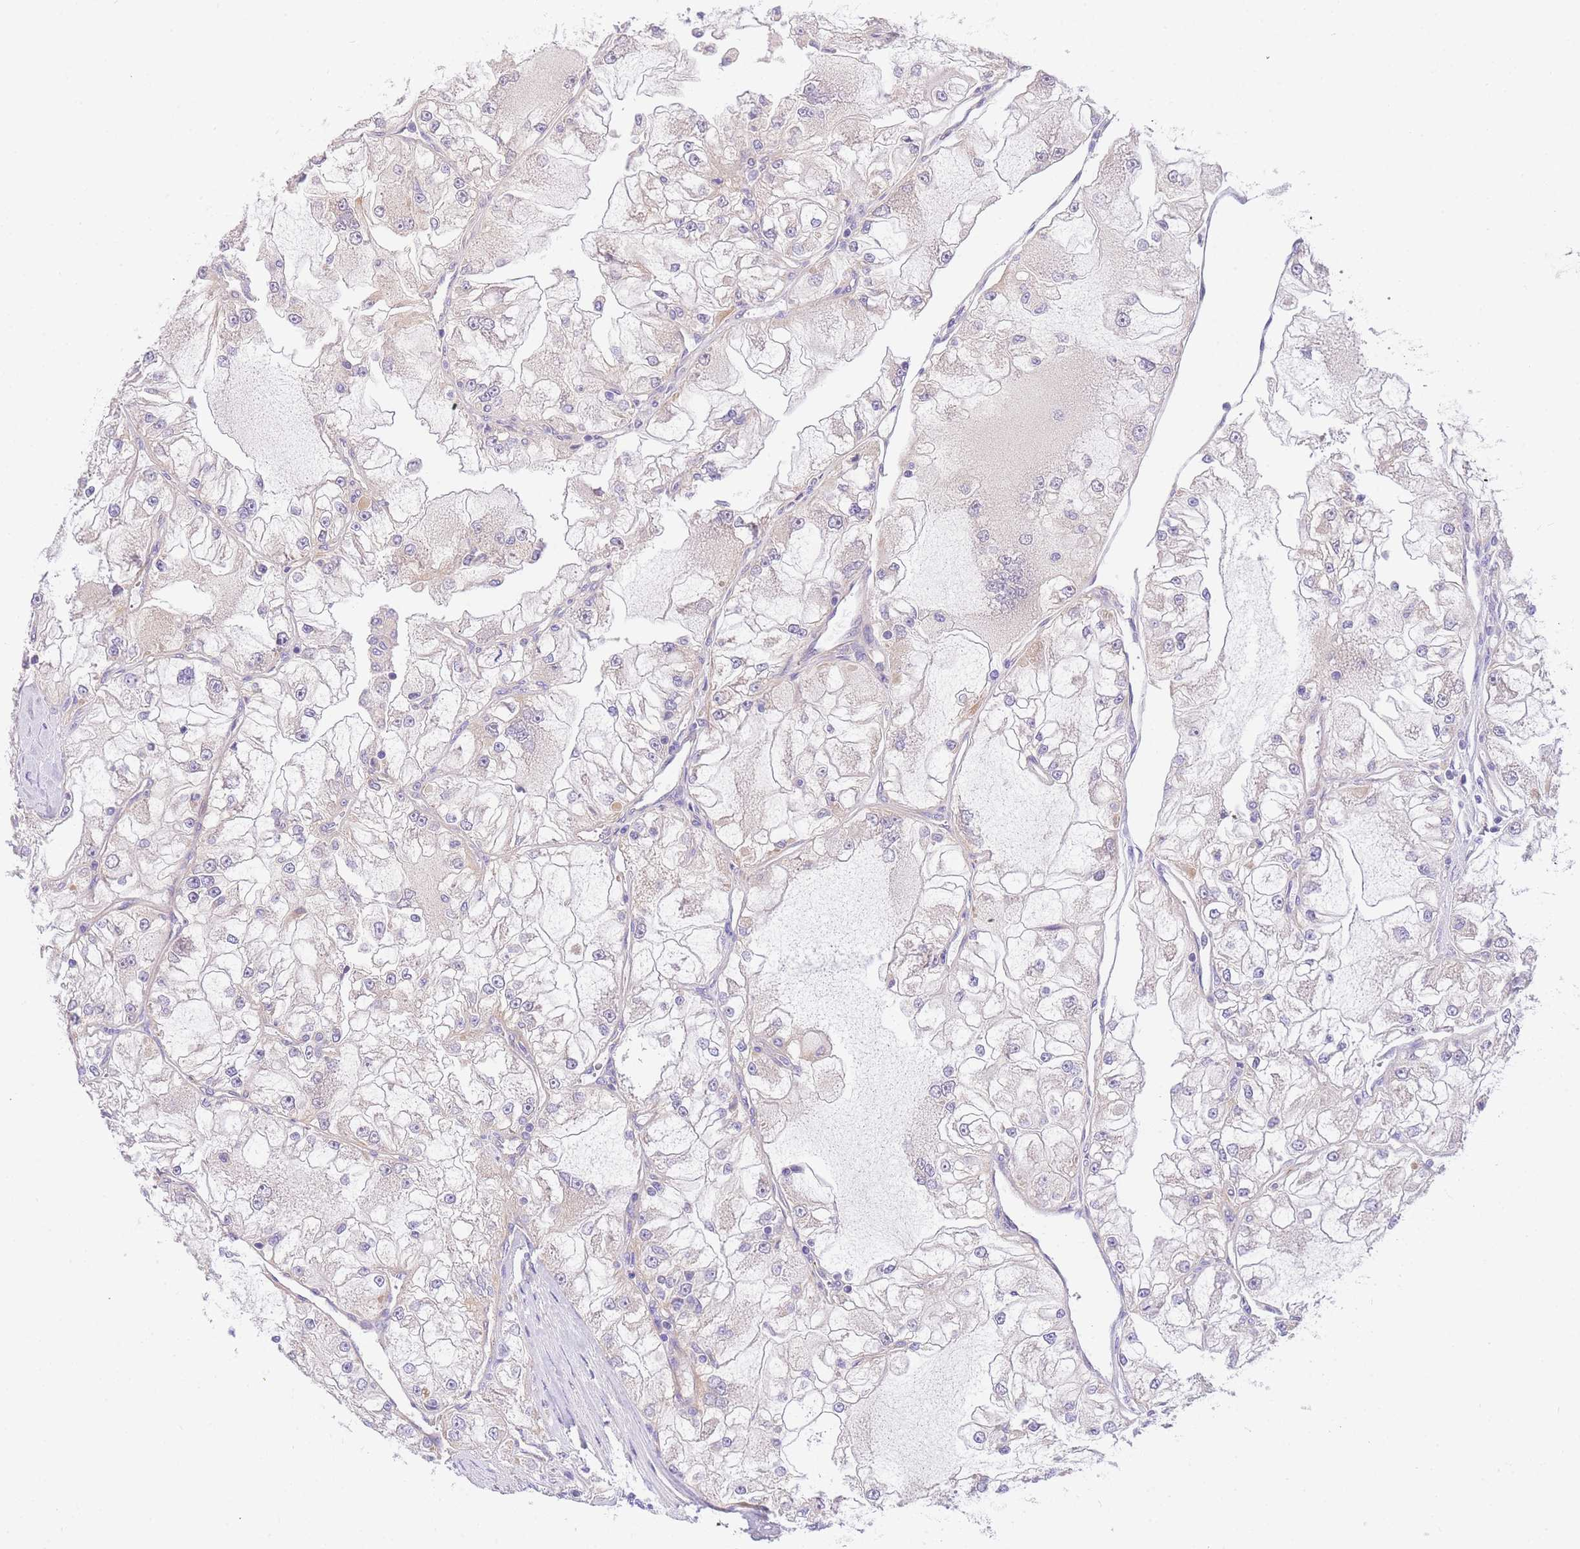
{"staining": {"intensity": "negative", "quantity": "none", "location": "none"}, "tissue": "renal cancer", "cell_type": "Tumor cells", "image_type": "cancer", "snomed": [{"axis": "morphology", "description": "Adenocarcinoma, NOS"}, {"axis": "topography", "description": "Kidney"}], "caption": "Tumor cells show no significant staining in renal adenocarcinoma. Nuclei are stained in blue.", "gene": "MTRES1", "patient": {"sex": "female", "age": 72}}